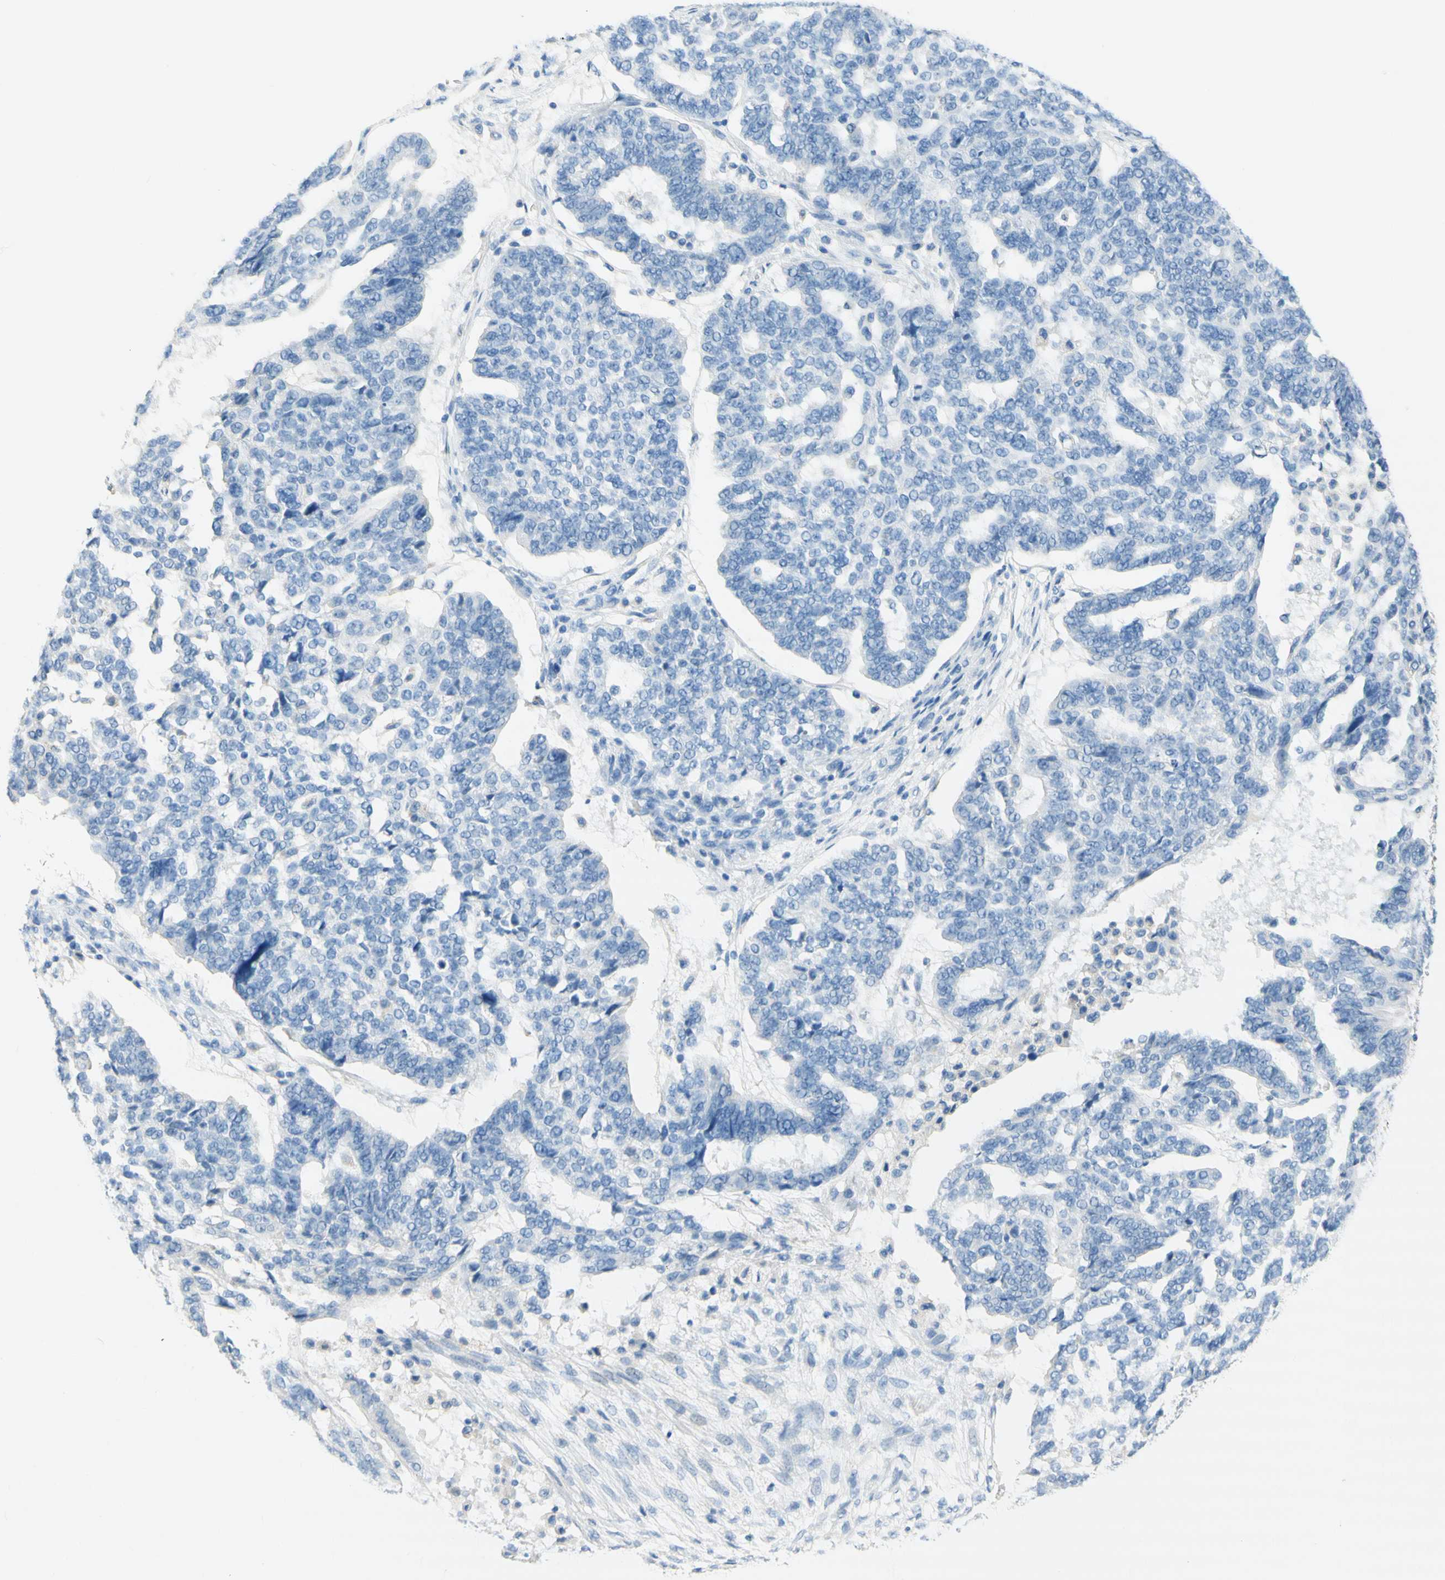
{"staining": {"intensity": "negative", "quantity": "none", "location": "none"}, "tissue": "ovarian cancer", "cell_type": "Tumor cells", "image_type": "cancer", "snomed": [{"axis": "morphology", "description": "Cystadenocarcinoma, serous, NOS"}, {"axis": "topography", "description": "Ovary"}], "caption": "Ovarian serous cystadenocarcinoma was stained to show a protein in brown. There is no significant staining in tumor cells.", "gene": "POLR2J3", "patient": {"sex": "female", "age": 59}}